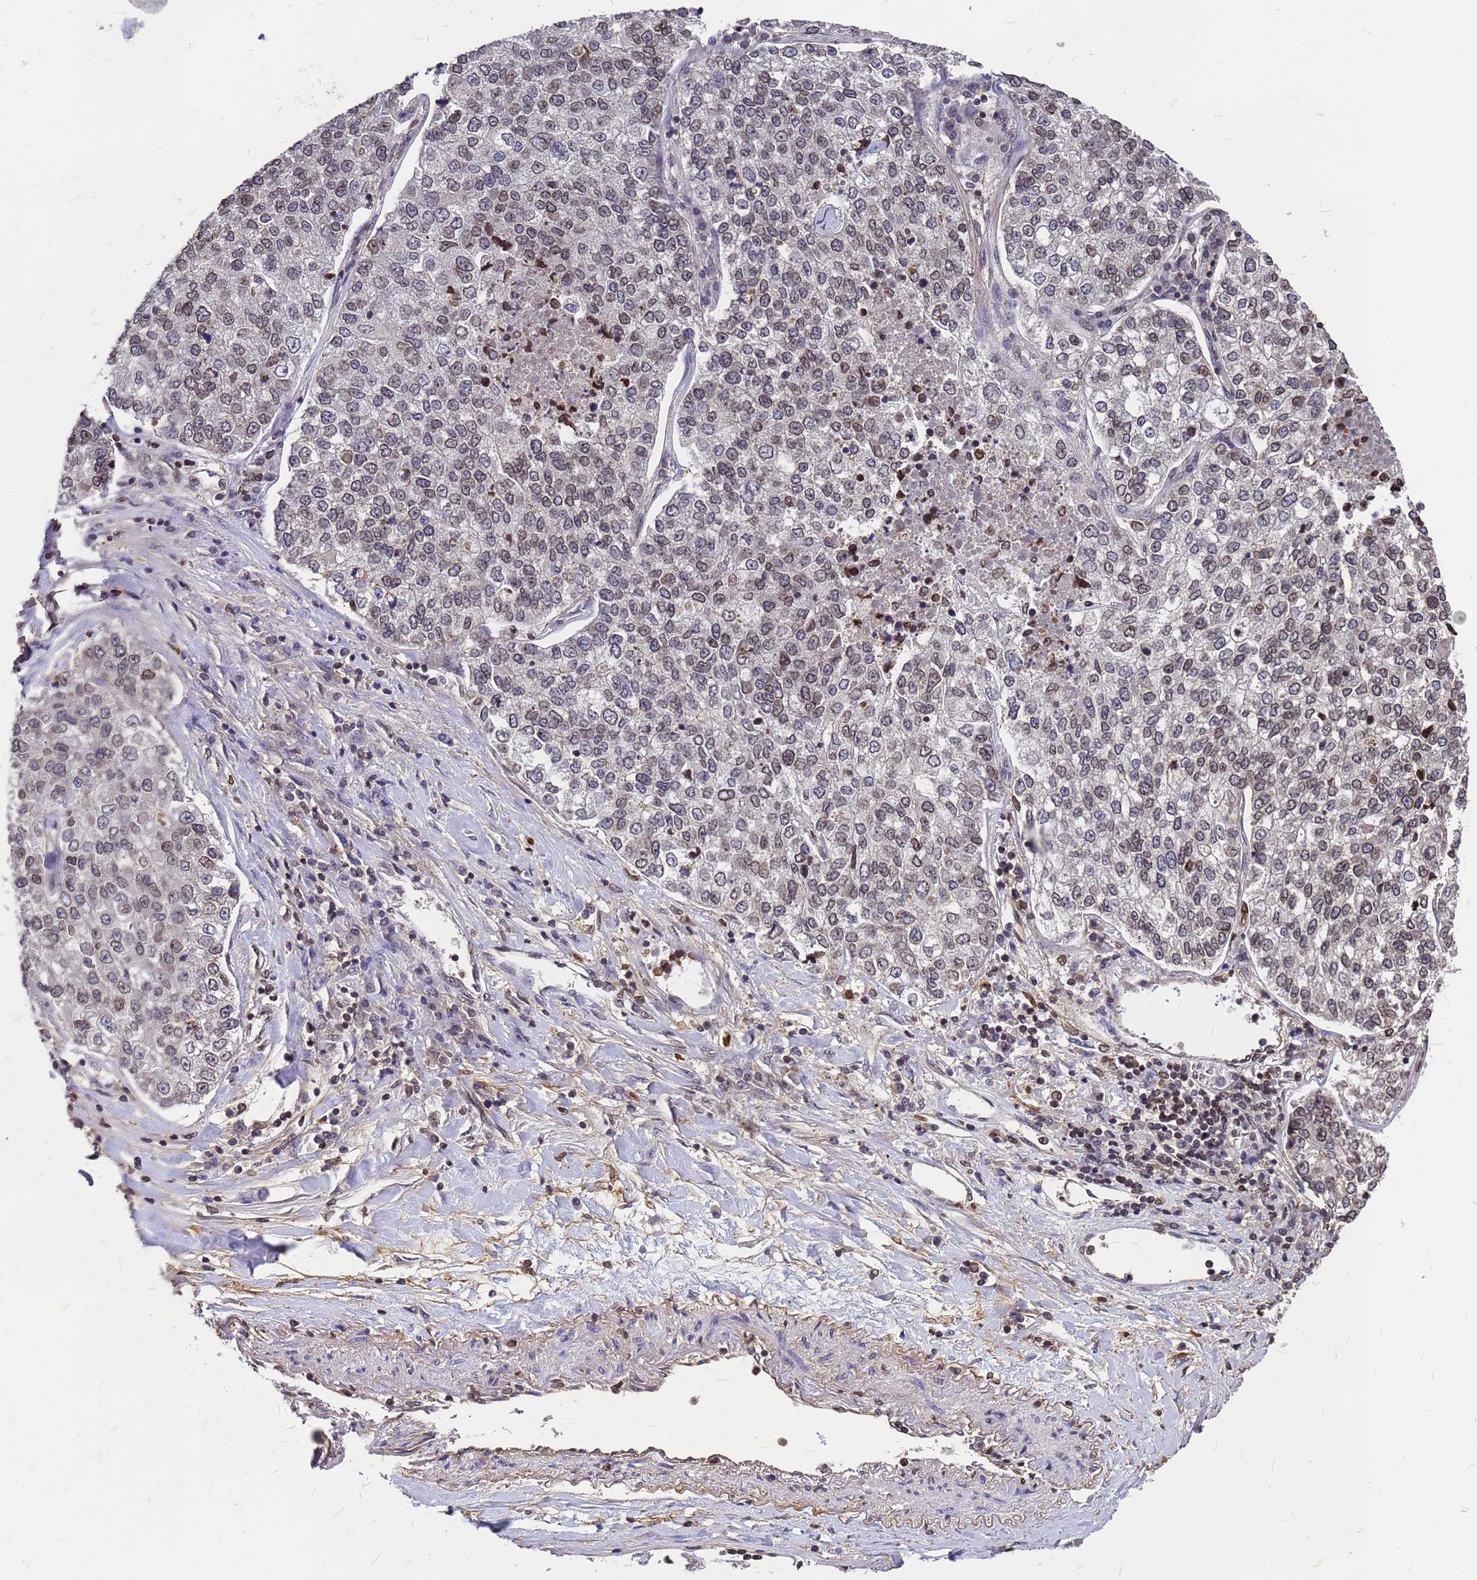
{"staining": {"intensity": "weak", "quantity": "25%-75%", "location": "nuclear"}, "tissue": "lung cancer", "cell_type": "Tumor cells", "image_type": "cancer", "snomed": [{"axis": "morphology", "description": "Adenocarcinoma, NOS"}, {"axis": "topography", "description": "Lung"}], "caption": "High-magnification brightfield microscopy of lung adenocarcinoma stained with DAB (brown) and counterstained with hematoxylin (blue). tumor cells exhibit weak nuclear positivity is appreciated in about25%-75% of cells. The staining is performed using DAB (3,3'-diaminobenzidine) brown chromogen to label protein expression. The nuclei are counter-stained blue using hematoxylin.", "gene": "C1orf35", "patient": {"sex": "male", "age": 49}}